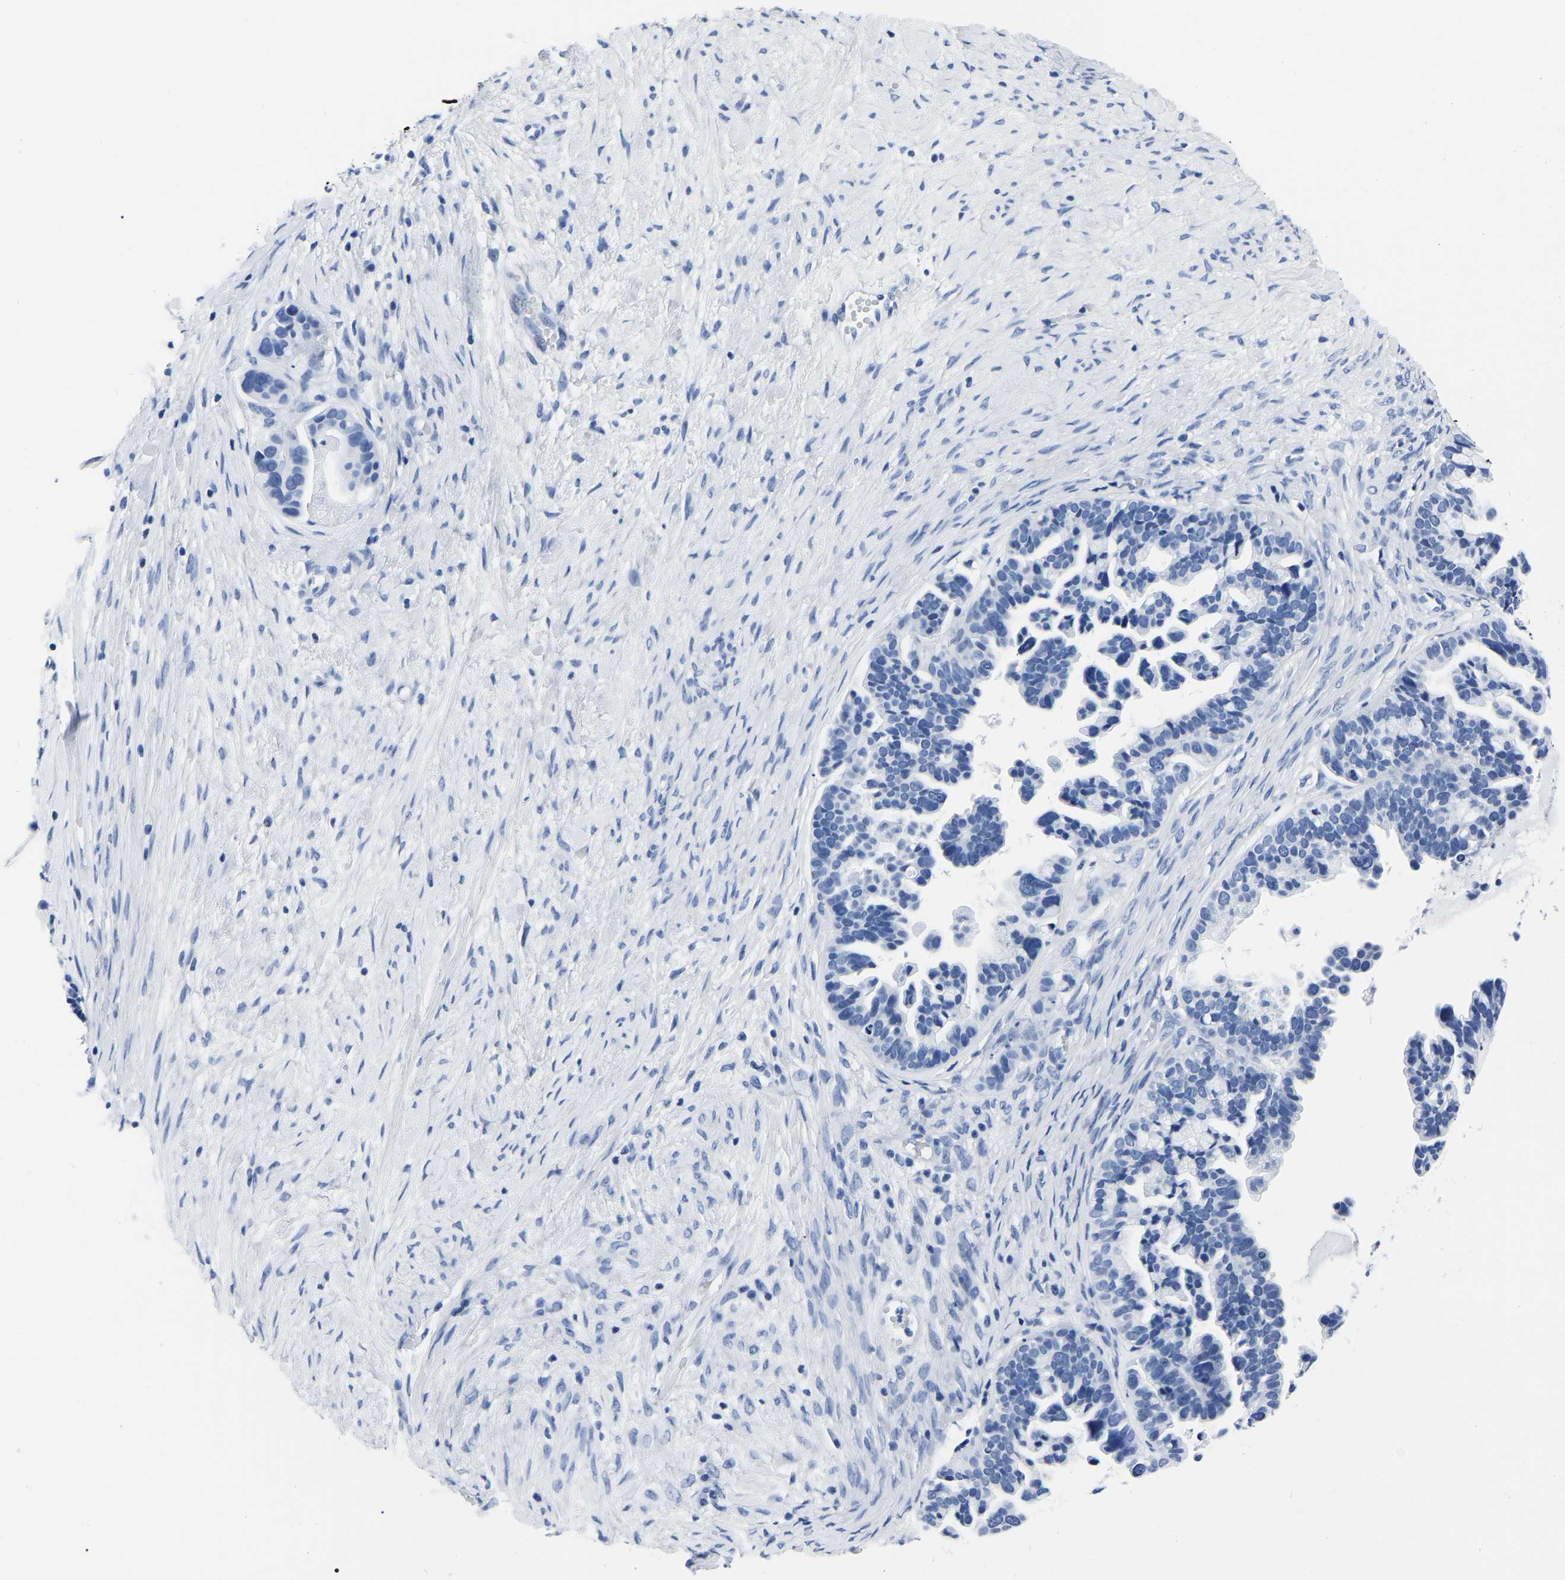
{"staining": {"intensity": "negative", "quantity": "none", "location": "none"}, "tissue": "ovarian cancer", "cell_type": "Tumor cells", "image_type": "cancer", "snomed": [{"axis": "morphology", "description": "Cystadenocarcinoma, serous, NOS"}, {"axis": "topography", "description": "Ovary"}], "caption": "There is no significant expression in tumor cells of ovarian cancer. (Brightfield microscopy of DAB IHC at high magnification).", "gene": "IMPG2", "patient": {"sex": "female", "age": 56}}